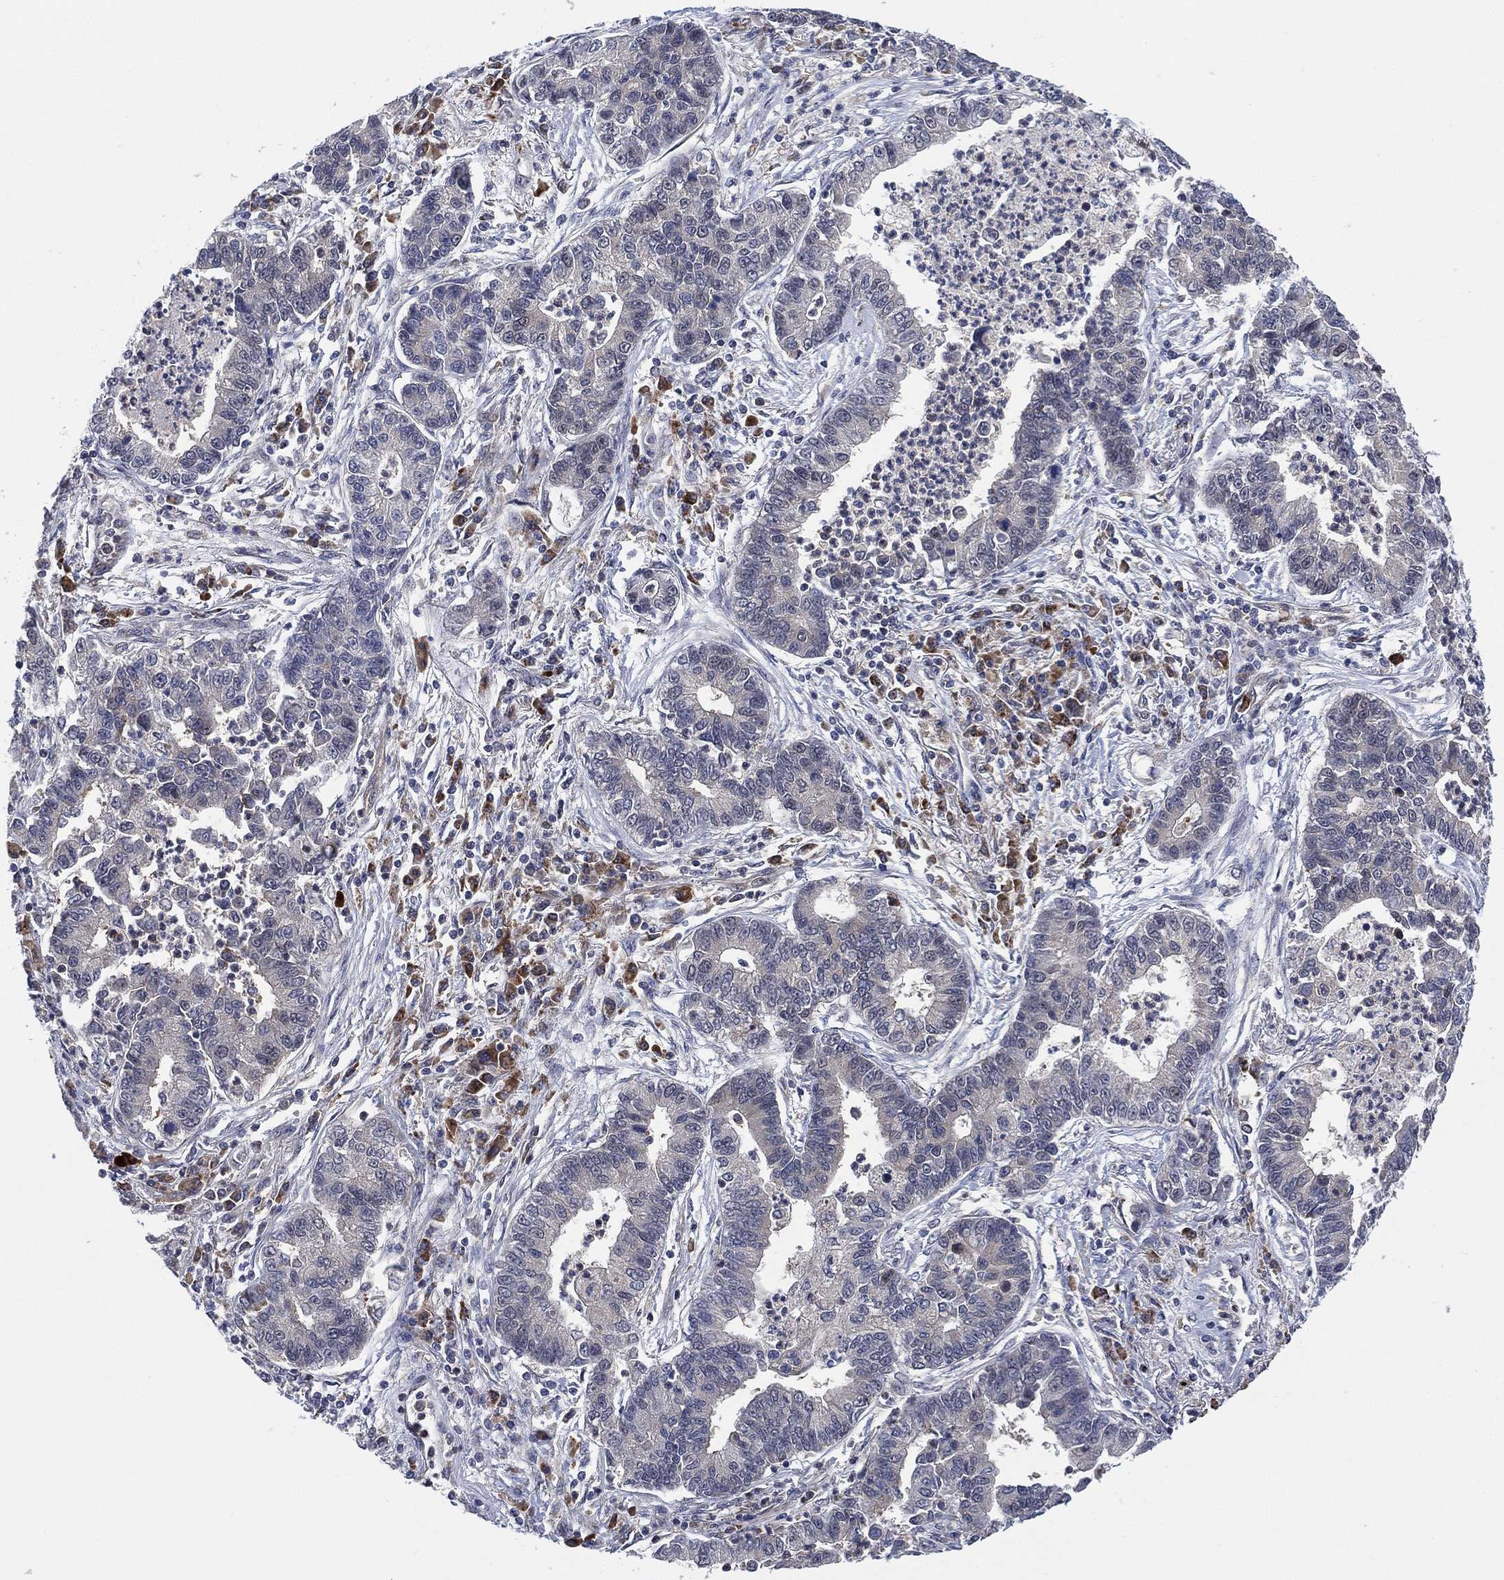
{"staining": {"intensity": "negative", "quantity": "none", "location": "none"}, "tissue": "lung cancer", "cell_type": "Tumor cells", "image_type": "cancer", "snomed": [{"axis": "morphology", "description": "Adenocarcinoma, NOS"}, {"axis": "topography", "description": "Lung"}], "caption": "DAB (3,3'-diaminobenzidine) immunohistochemical staining of lung cancer displays no significant expression in tumor cells.", "gene": "FES", "patient": {"sex": "female", "age": 57}}